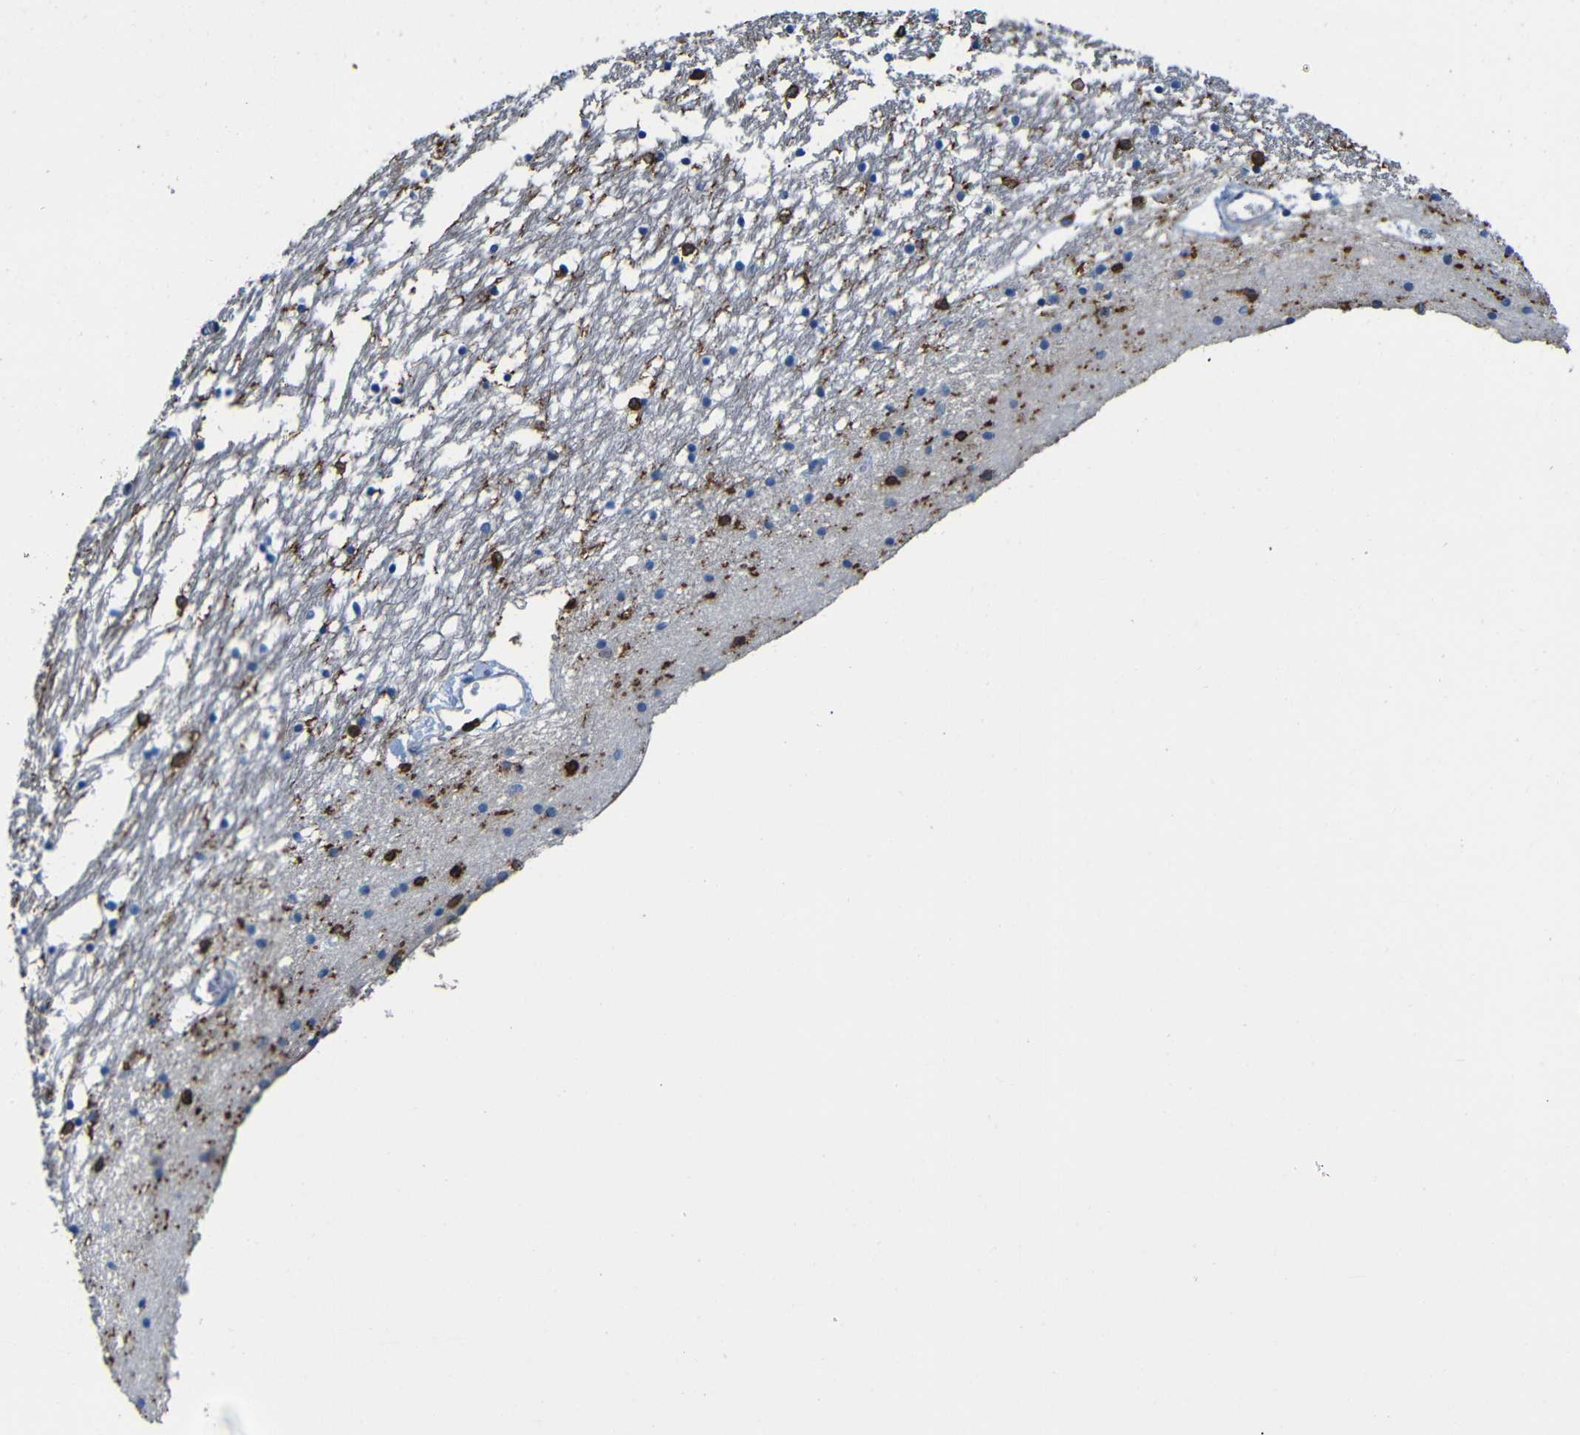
{"staining": {"intensity": "strong", "quantity": "<25%", "location": "cytoplasmic/membranous"}, "tissue": "caudate", "cell_type": "Glial cells", "image_type": "normal", "snomed": [{"axis": "morphology", "description": "Normal tissue, NOS"}, {"axis": "topography", "description": "Lateral ventricle wall"}], "caption": "An IHC histopathology image of benign tissue is shown. Protein staining in brown labels strong cytoplasmic/membranous positivity in caudate within glial cells.", "gene": "P2RY12", "patient": {"sex": "male", "age": 45}}